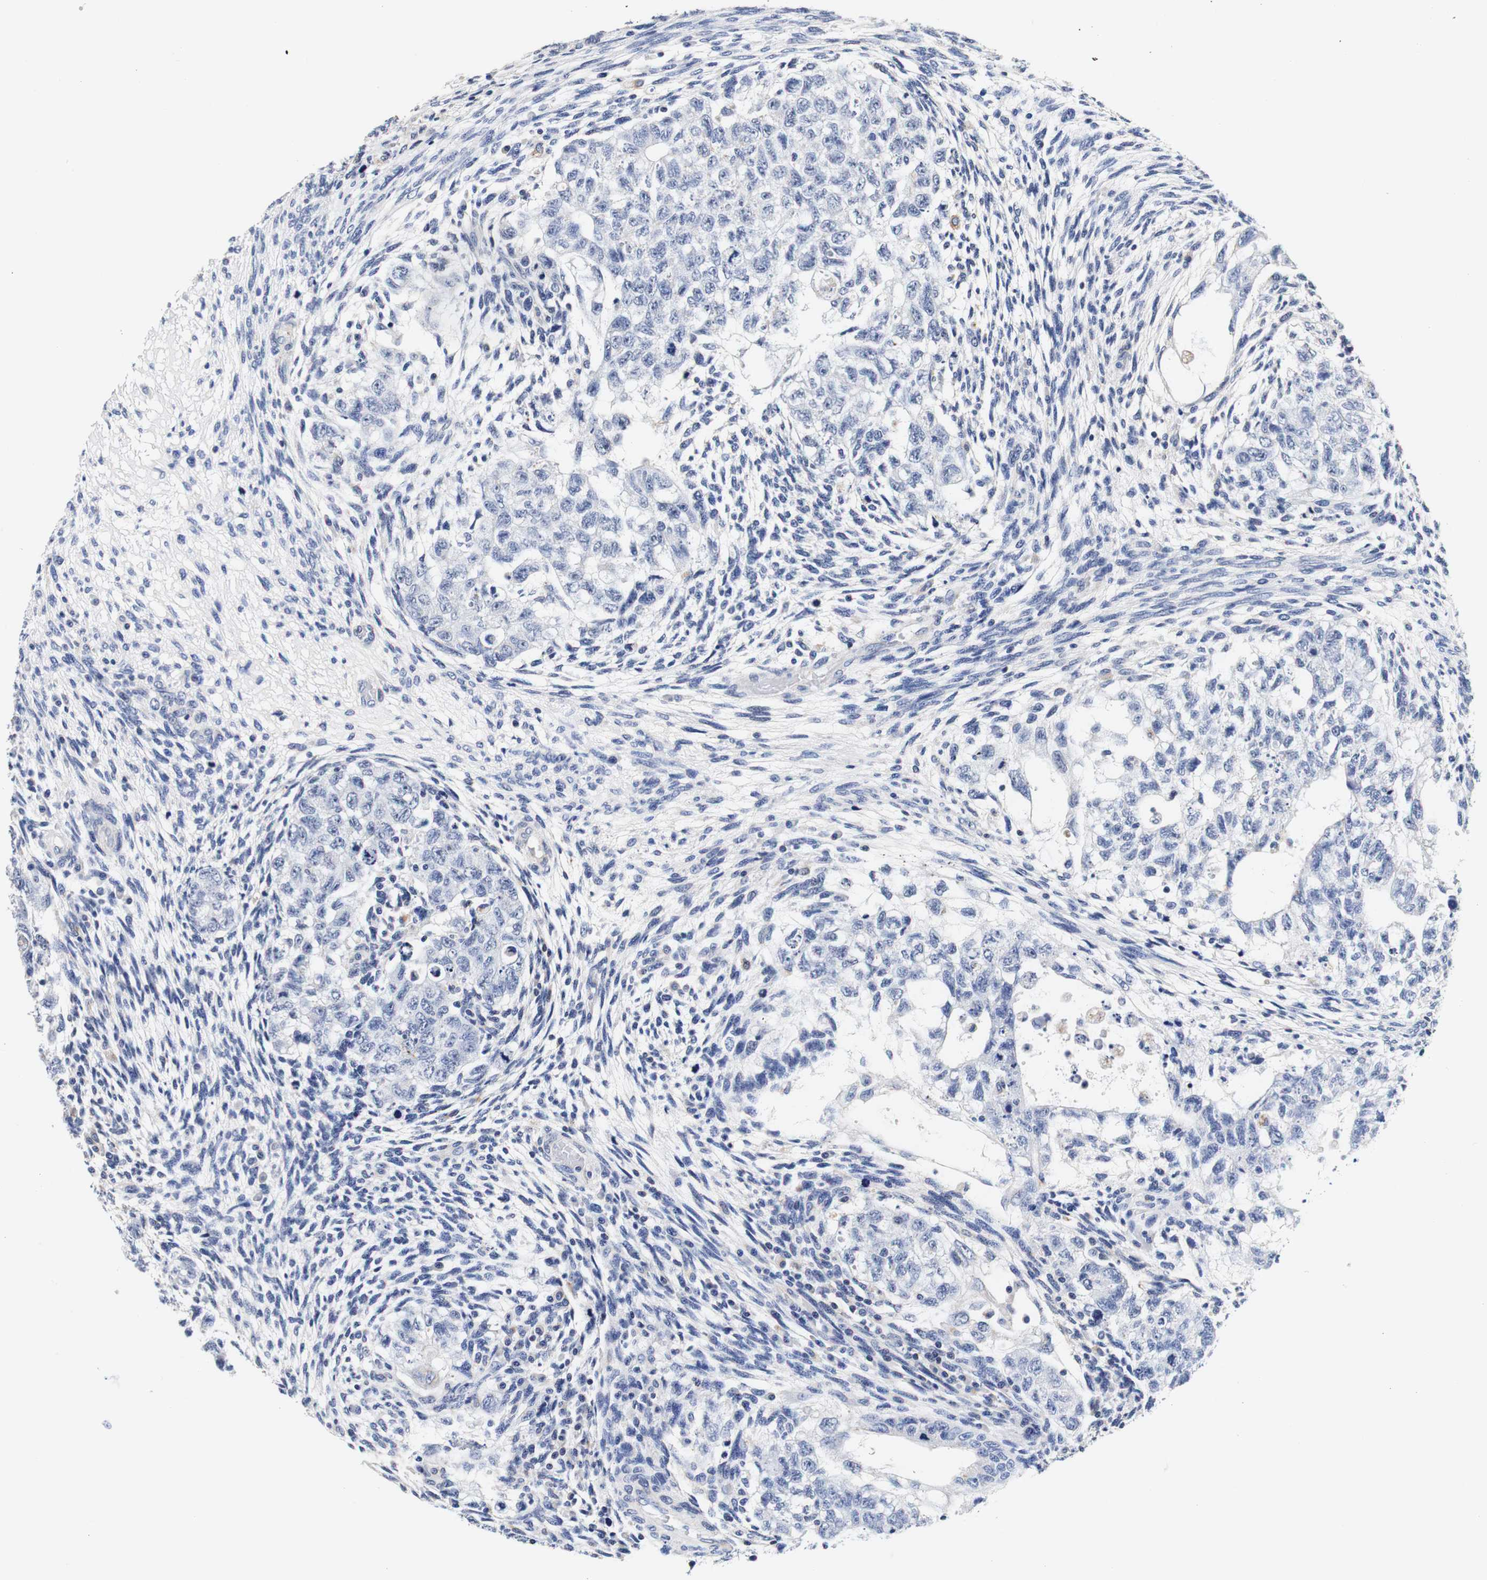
{"staining": {"intensity": "negative", "quantity": "none", "location": "none"}, "tissue": "testis cancer", "cell_type": "Tumor cells", "image_type": "cancer", "snomed": [{"axis": "morphology", "description": "Normal tissue, NOS"}, {"axis": "morphology", "description": "Carcinoma, Embryonal, NOS"}, {"axis": "topography", "description": "Testis"}], "caption": "This is a image of immunohistochemistry (IHC) staining of embryonal carcinoma (testis), which shows no positivity in tumor cells.", "gene": "CAMK4", "patient": {"sex": "male", "age": 36}}